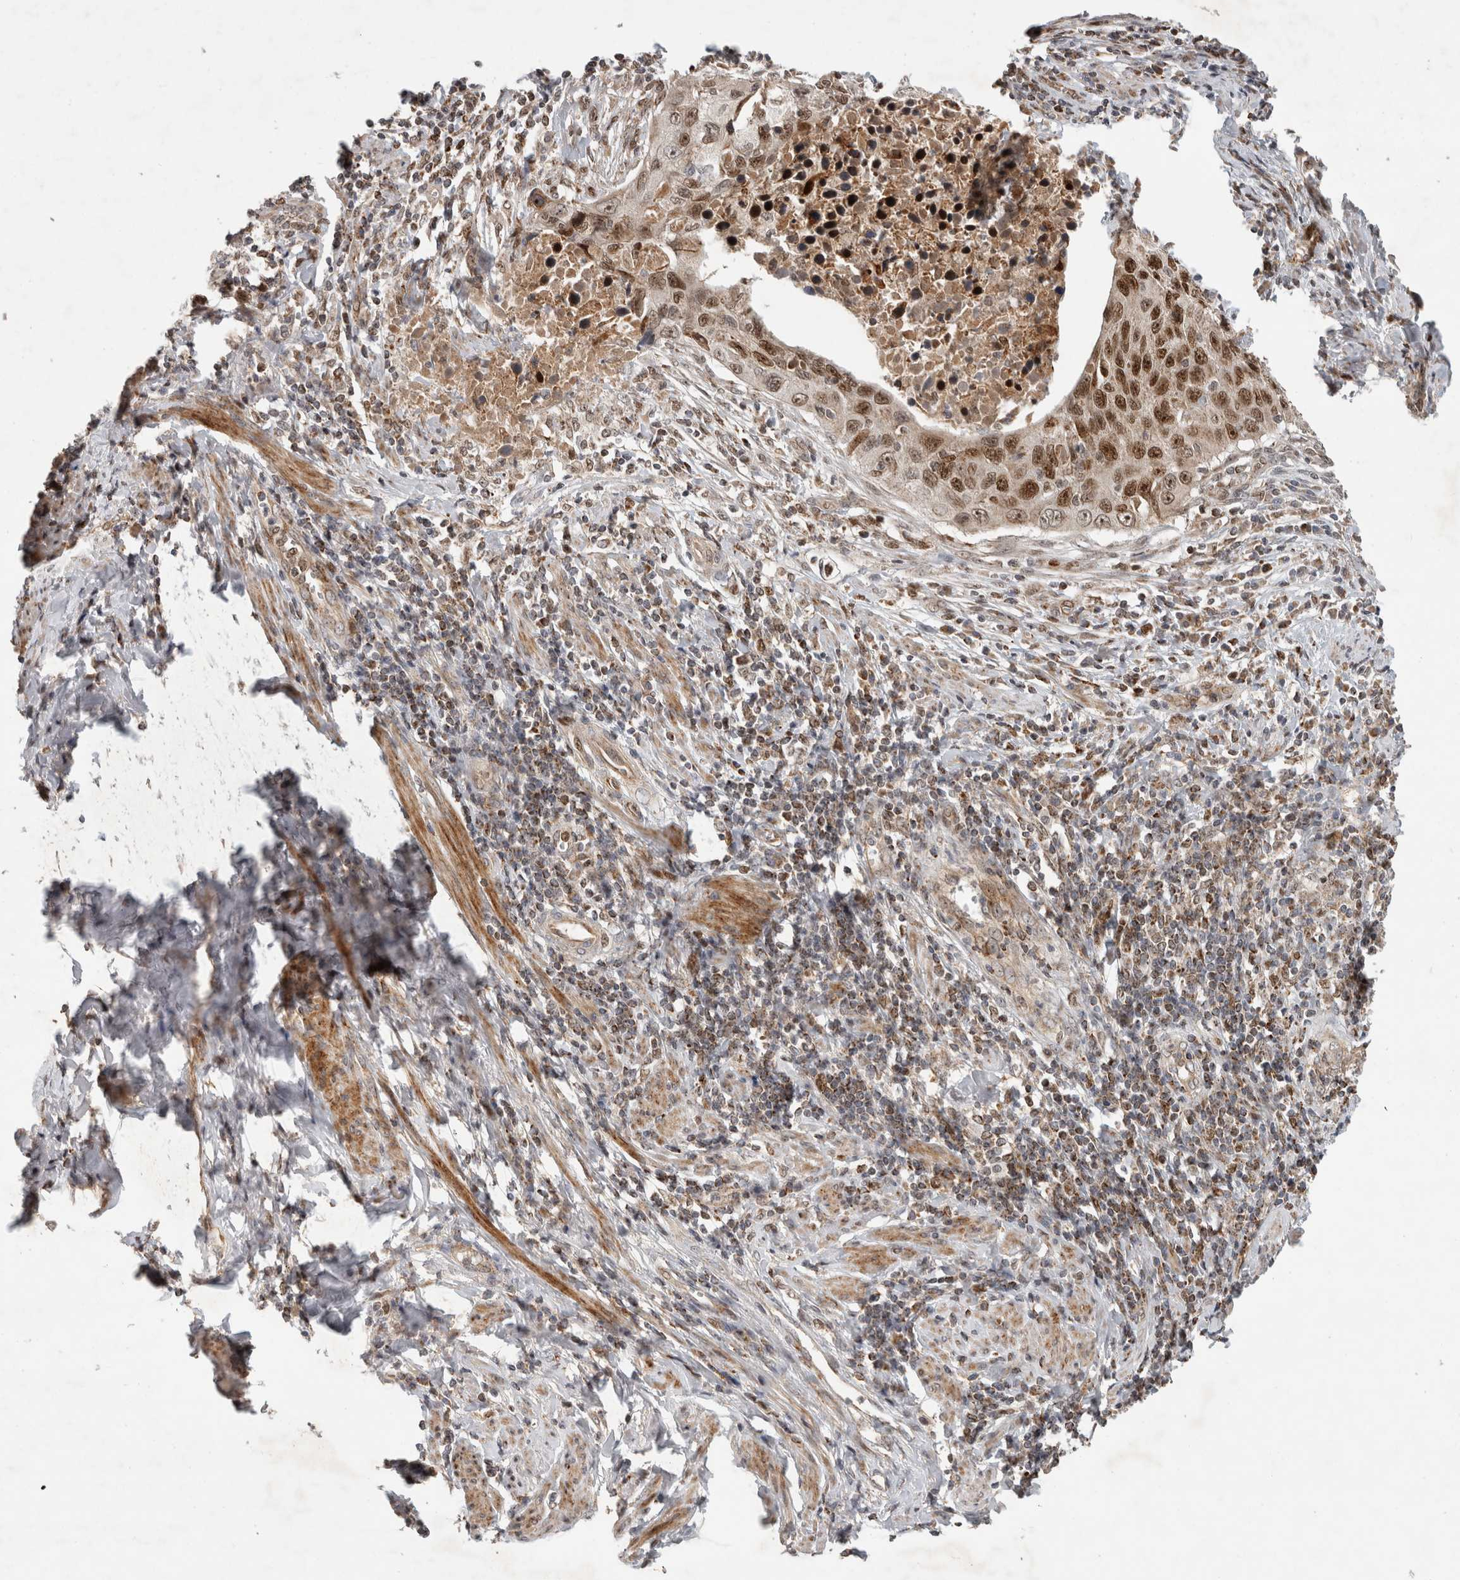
{"staining": {"intensity": "strong", "quantity": ">75%", "location": "nuclear"}, "tissue": "cervical cancer", "cell_type": "Tumor cells", "image_type": "cancer", "snomed": [{"axis": "morphology", "description": "Squamous cell carcinoma, NOS"}, {"axis": "topography", "description": "Cervix"}], "caption": "Immunohistochemical staining of cervical squamous cell carcinoma reveals strong nuclear protein expression in about >75% of tumor cells.", "gene": "INSRR", "patient": {"sex": "female", "age": 53}}